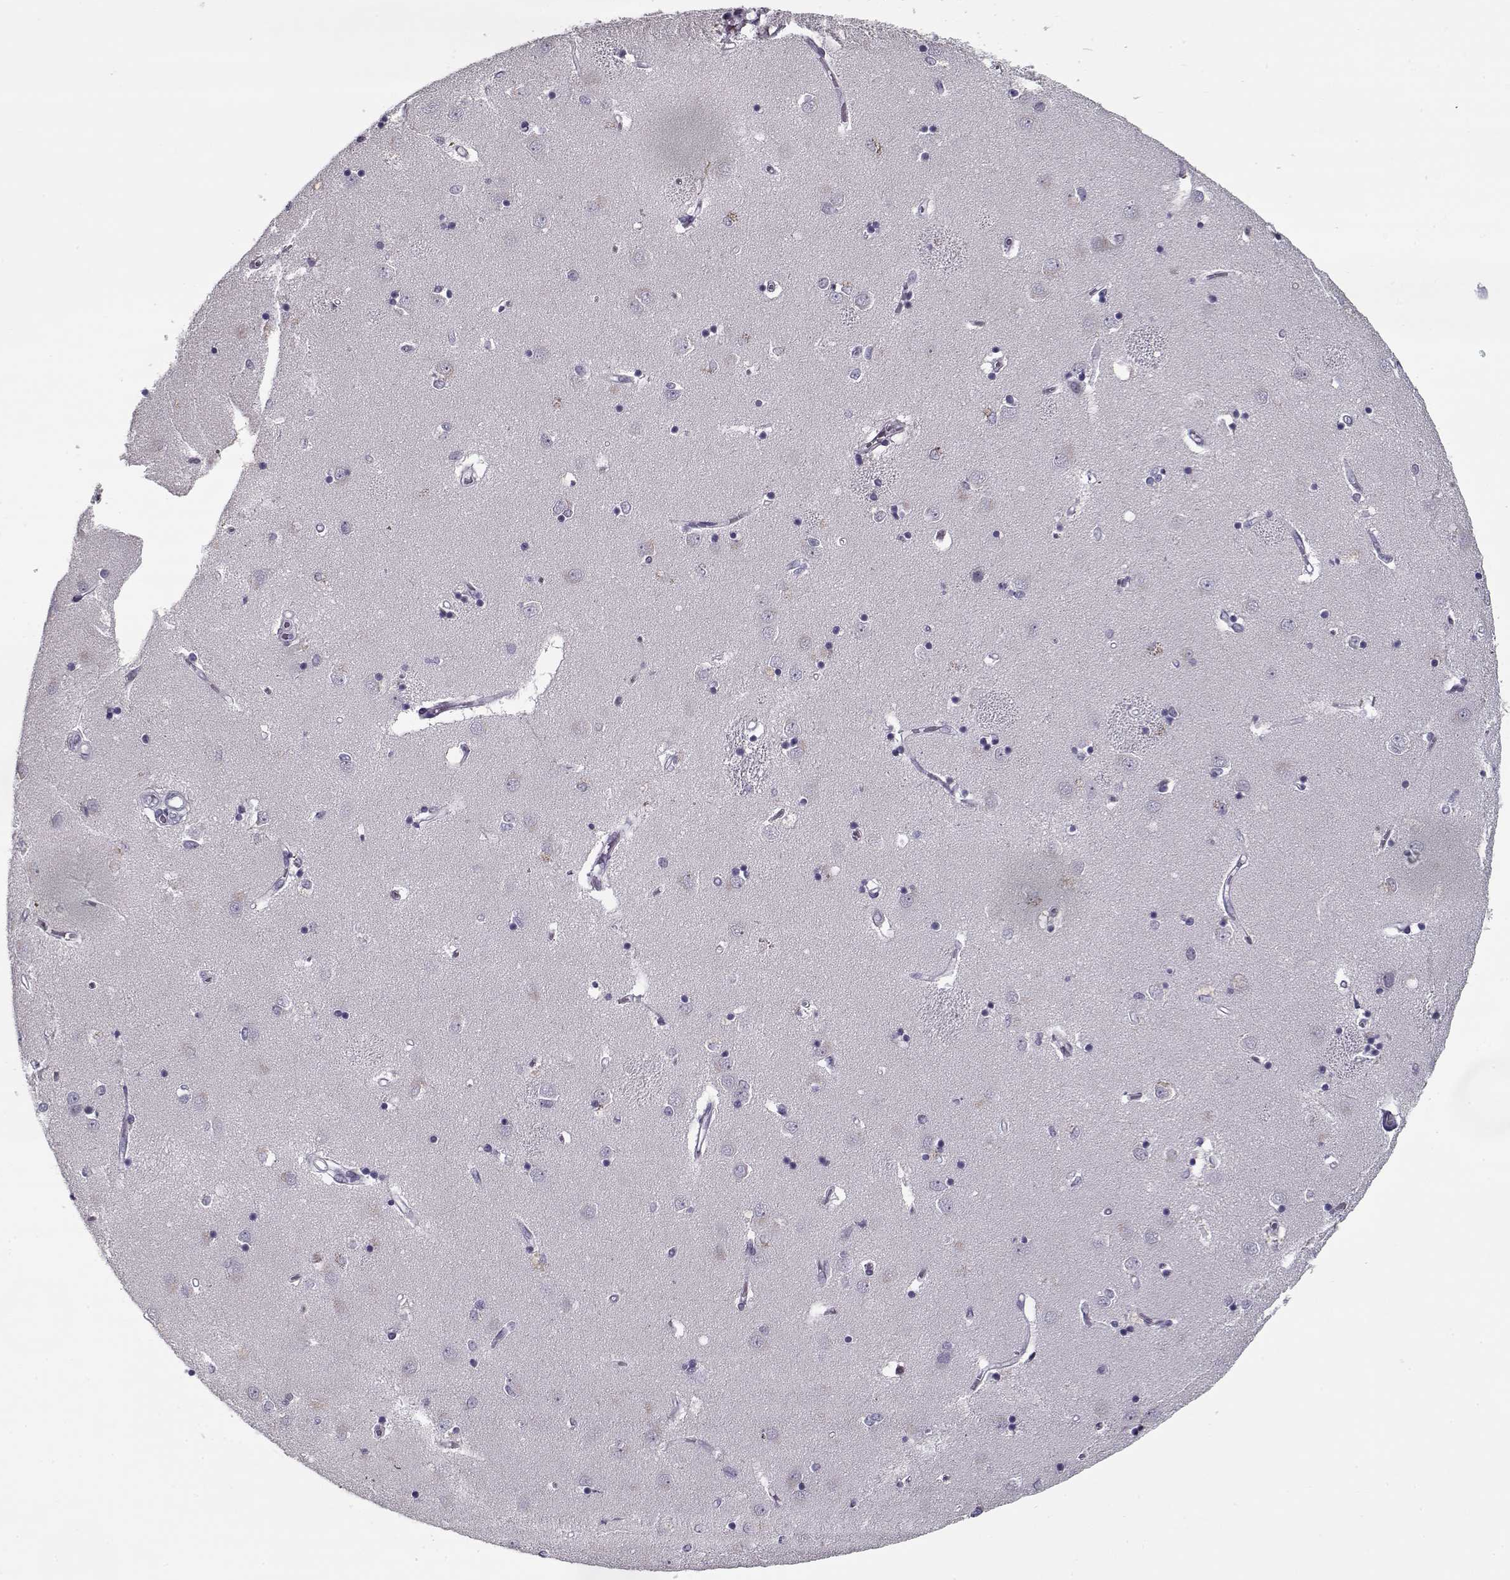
{"staining": {"intensity": "negative", "quantity": "none", "location": "none"}, "tissue": "caudate", "cell_type": "Glial cells", "image_type": "normal", "snomed": [{"axis": "morphology", "description": "Normal tissue, NOS"}, {"axis": "topography", "description": "Lateral ventricle wall"}], "caption": "DAB (3,3'-diaminobenzidine) immunohistochemical staining of unremarkable caudate reveals no significant staining in glial cells.", "gene": "RNF32", "patient": {"sex": "male", "age": 54}}